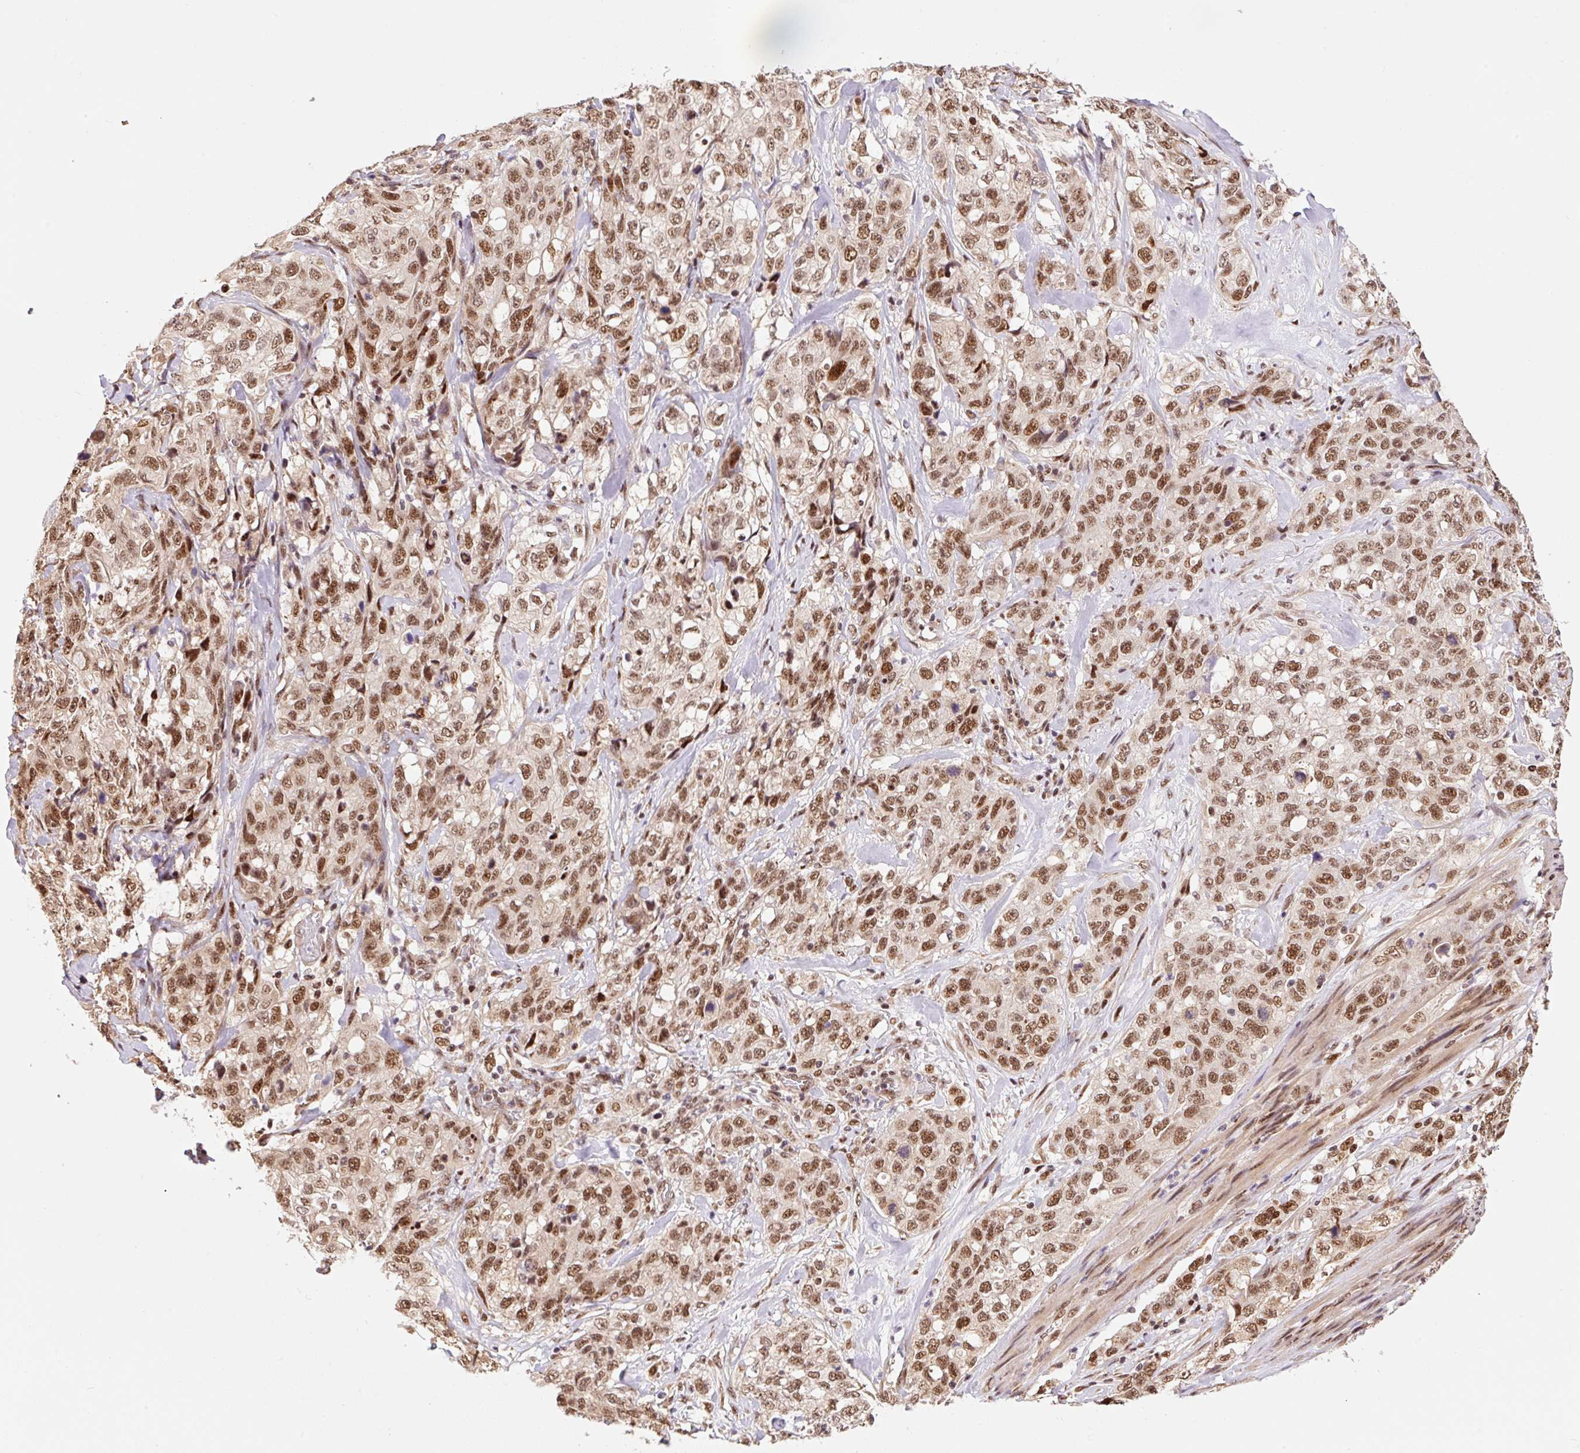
{"staining": {"intensity": "moderate", "quantity": ">75%", "location": "nuclear"}, "tissue": "stomach cancer", "cell_type": "Tumor cells", "image_type": "cancer", "snomed": [{"axis": "morphology", "description": "Adenocarcinoma, NOS"}, {"axis": "topography", "description": "Stomach"}], "caption": "Stomach cancer (adenocarcinoma) stained for a protein (brown) displays moderate nuclear positive staining in approximately >75% of tumor cells.", "gene": "INTS8", "patient": {"sex": "male", "age": 48}}